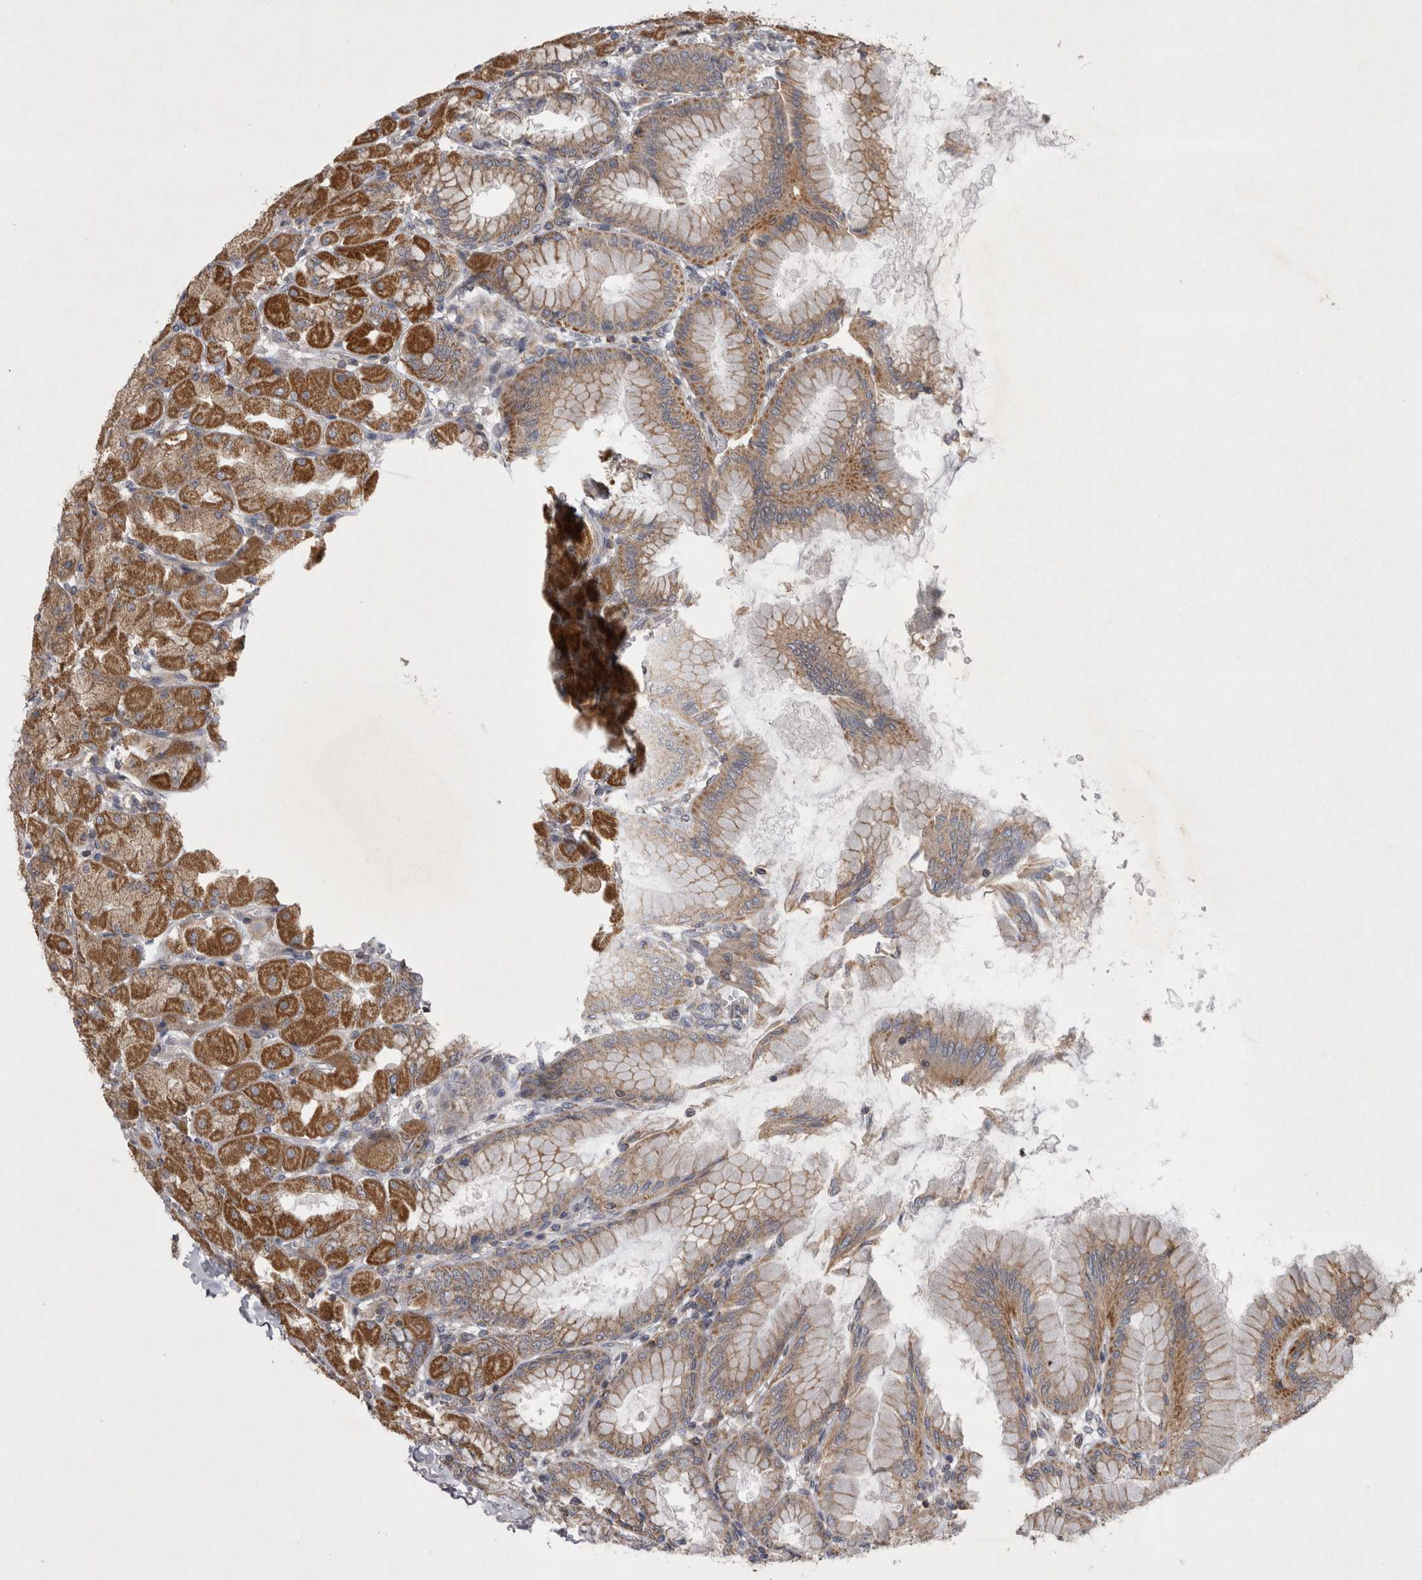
{"staining": {"intensity": "moderate", "quantity": ">75%", "location": "cytoplasmic/membranous"}, "tissue": "stomach", "cell_type": "Glandular cells", "image_type": "normal", "snomed": [{"axis": "morphology", "description": "Normal tissue, NOS"}, {"axis": "topography", "description": "Stomach, upper"}], "caption": "A histopathology image of human stomach stained for a protein demonstrates moderate cytoplasmic/membranous brown staining in glandular cells.", "gene": "TSPOAP1", "patient": {"sex": "female", "age": 56}}